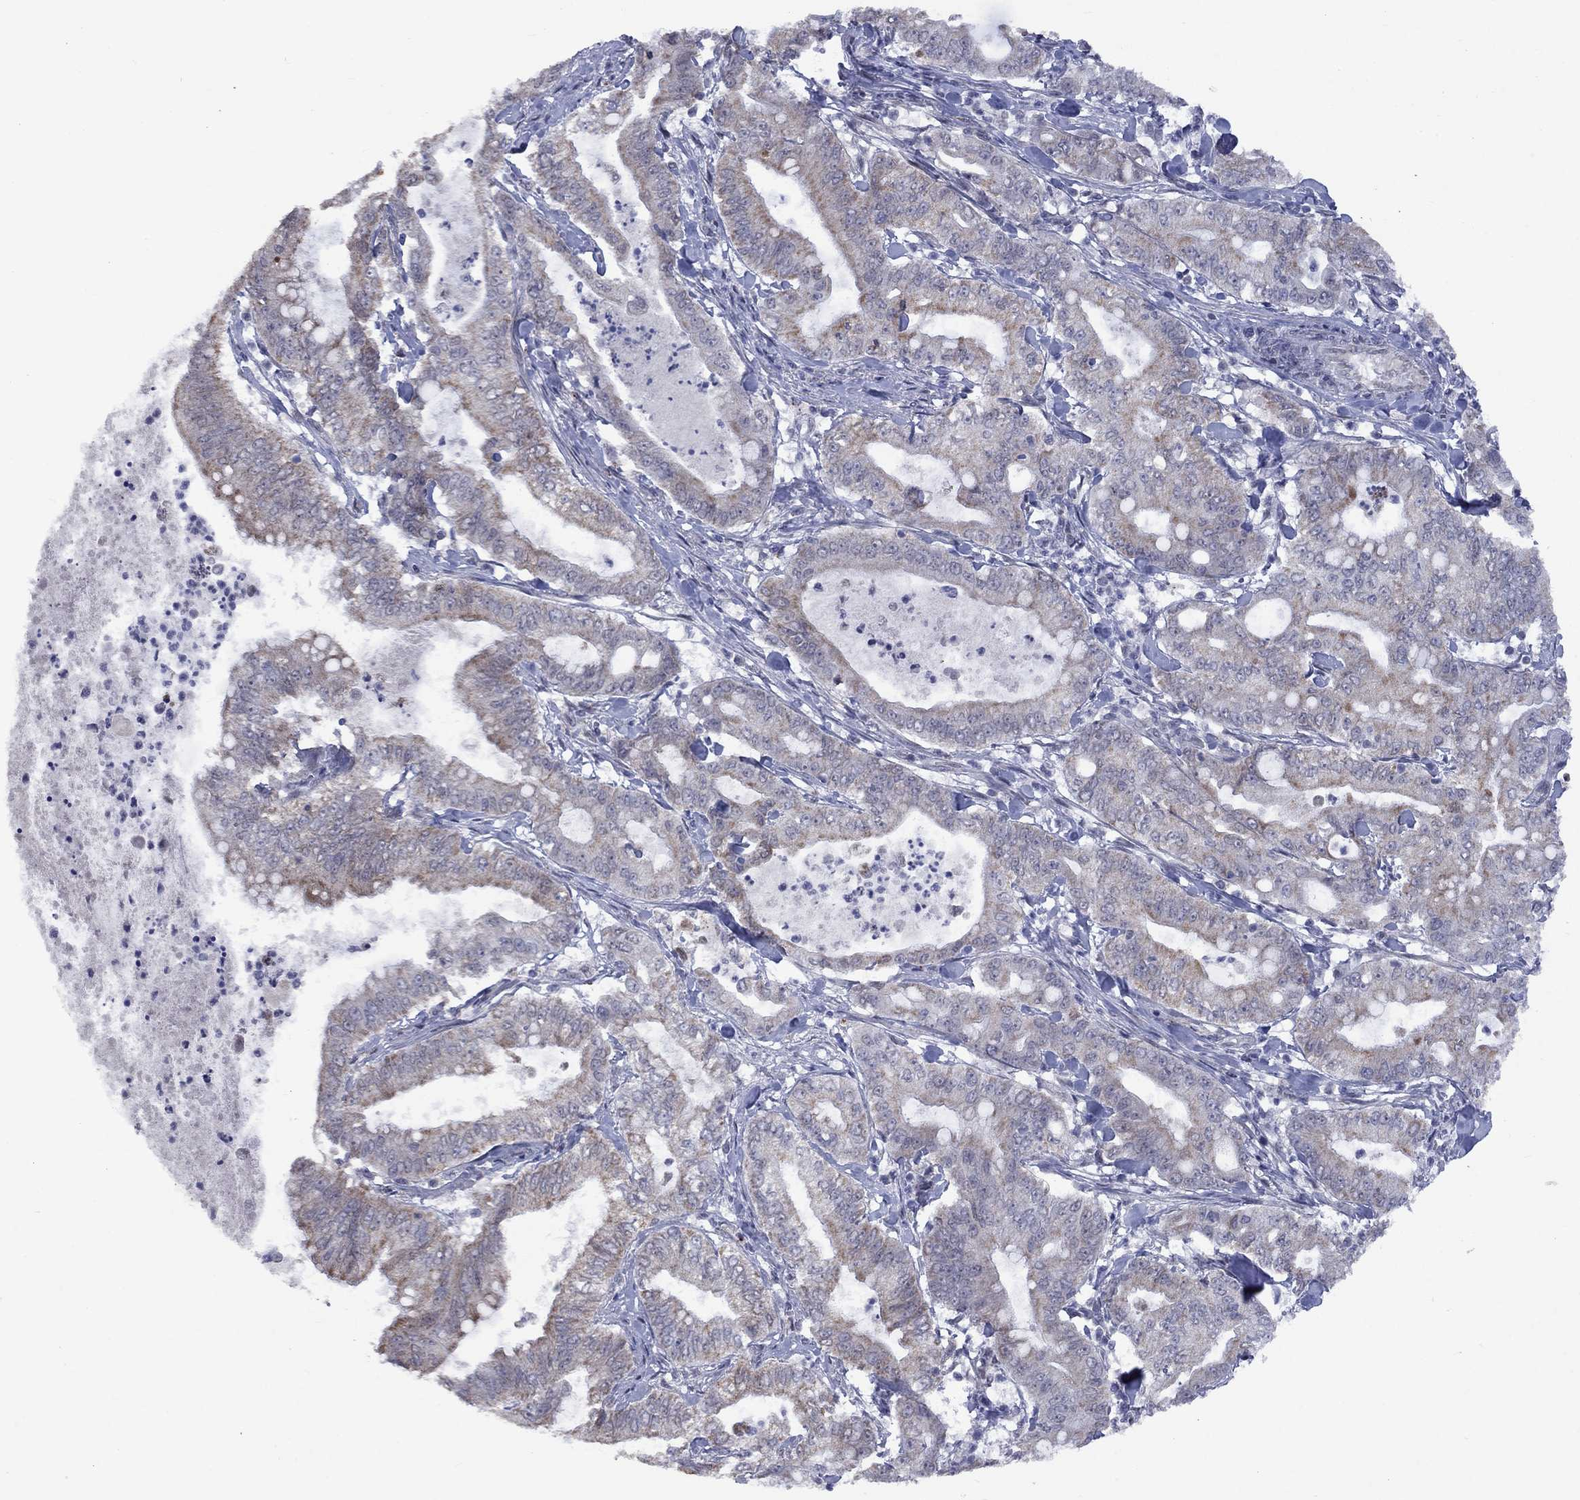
{"staining": {"intensity": "weak", "quantity": "25%-75%", "location": "cytoplasmic/membranous"}, "tissue": "pancreatic cancer", "cell_type": "Tumor cells", "image_type": "cancer", "snomed": [{"axis": "morphology", "description": "Adenocarcinoma, NOS"}, {"axis": "topography", "description": "Pancreas"}], "caption": "Protein expression analysis of human pancreatic adenocarcinoma reveals weak cytoplasmic/membranous expression in about 25%-75% of tumor cells.", "gene": "KCNJ16", "patient": {"sex": "male", "age": 71}}